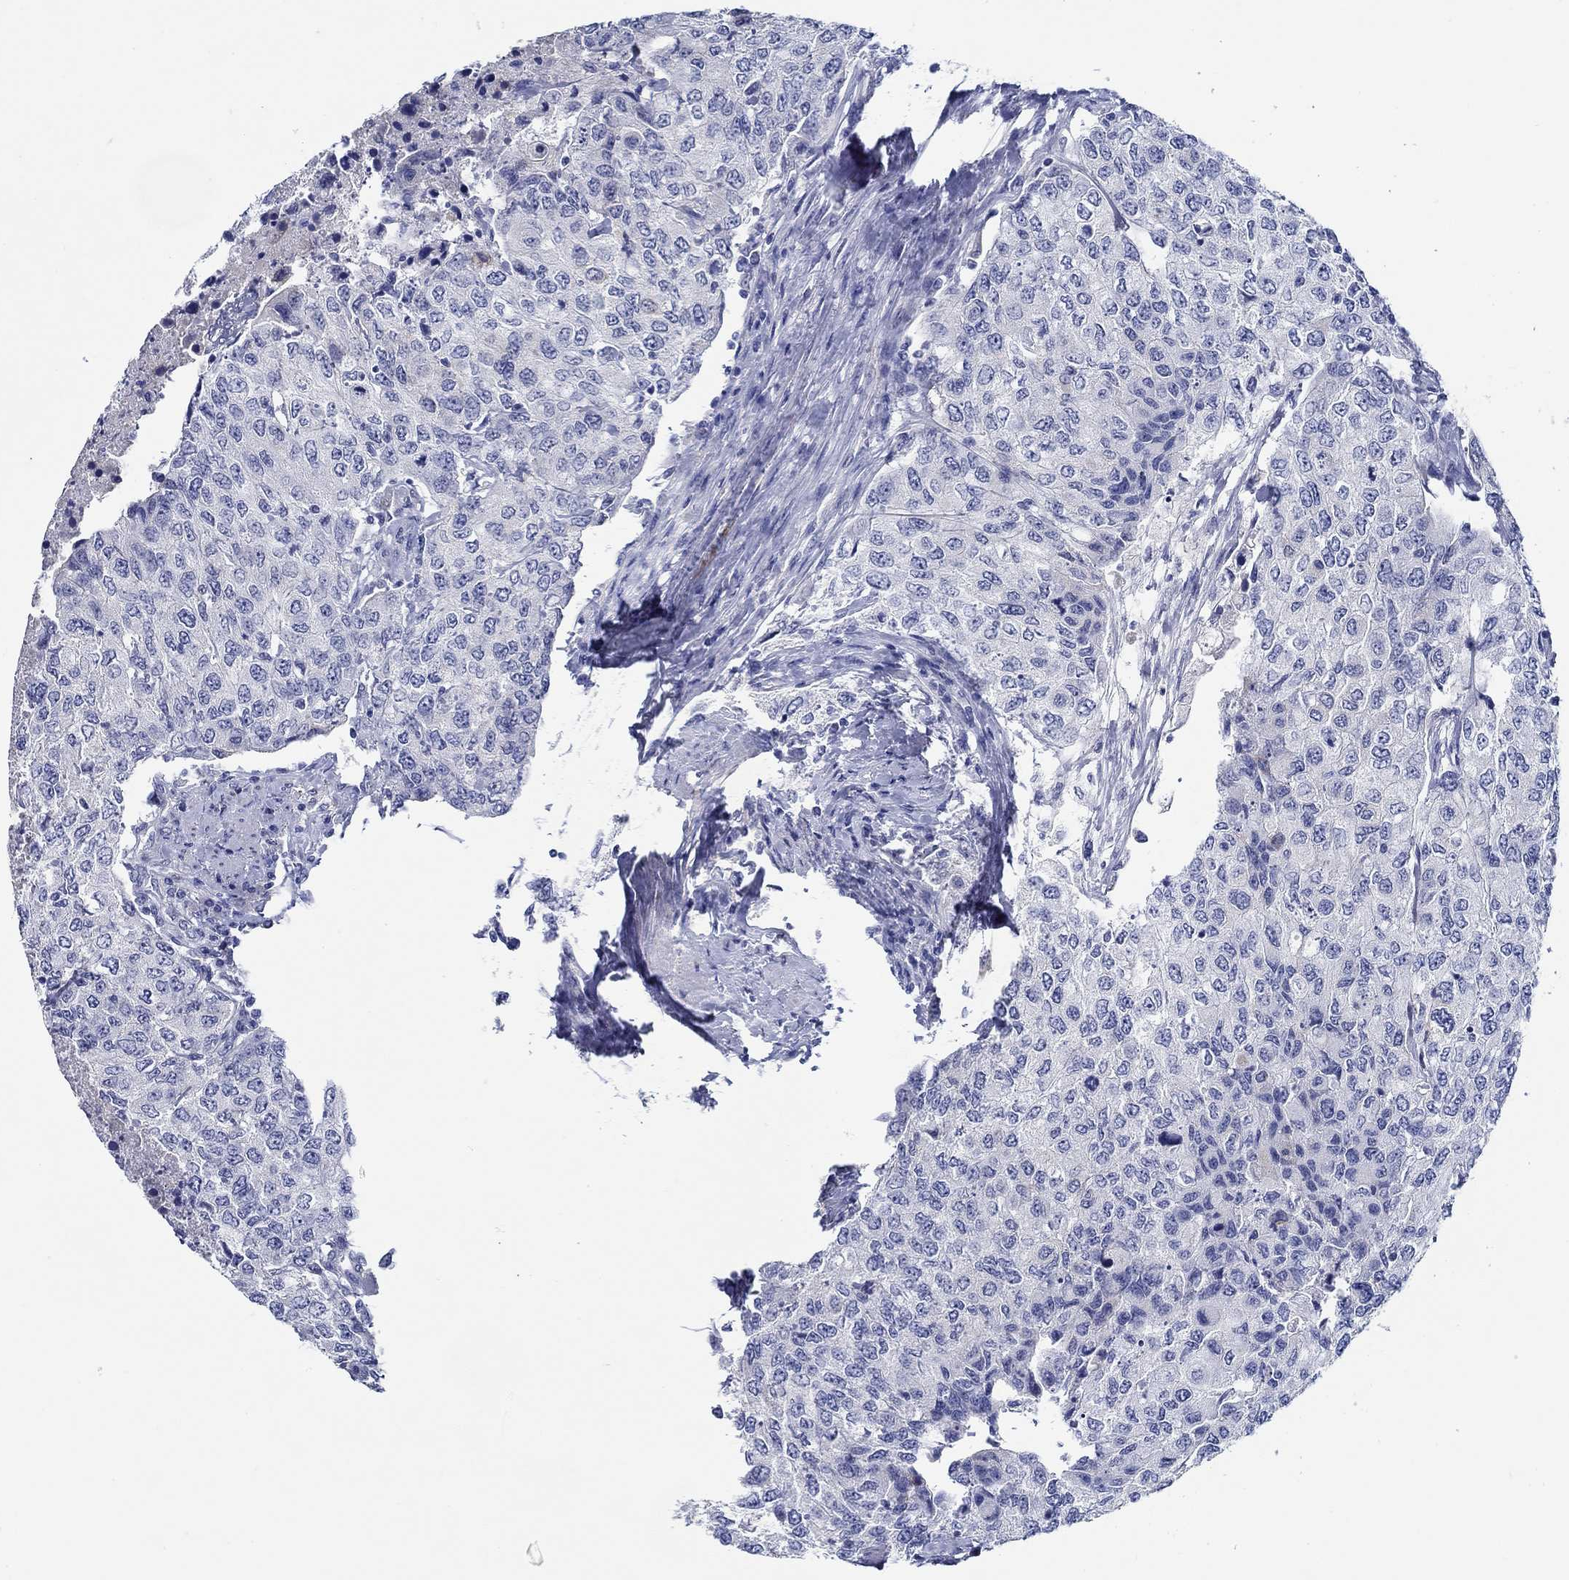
{"staining": {"intensity": "negative", "quantity": "none", "location": "none"}, "tissue": "urothelial cancer", "cell_type": "Tumor cells", "image_type": "cancer", "snomed": [{"axis": "morphology", "description": "Urothelial carcinoma, High grade"}, {"axis": "topography", "description": "Urinary bladder"}], "caption": "Immunohistochemistry histopathology image of urothelial cancer stained for a protein (brown), which reveals no staining in tumor cells. Brightfield microscopy of immunohistochemistry (IHC) stained with DAB (3,3'-diaminobenzidine) (brown) and hematoxylin (blue), captured at high magnification.", "gene": "MC2R", "patient": {"sex": "female", "age": 78}}